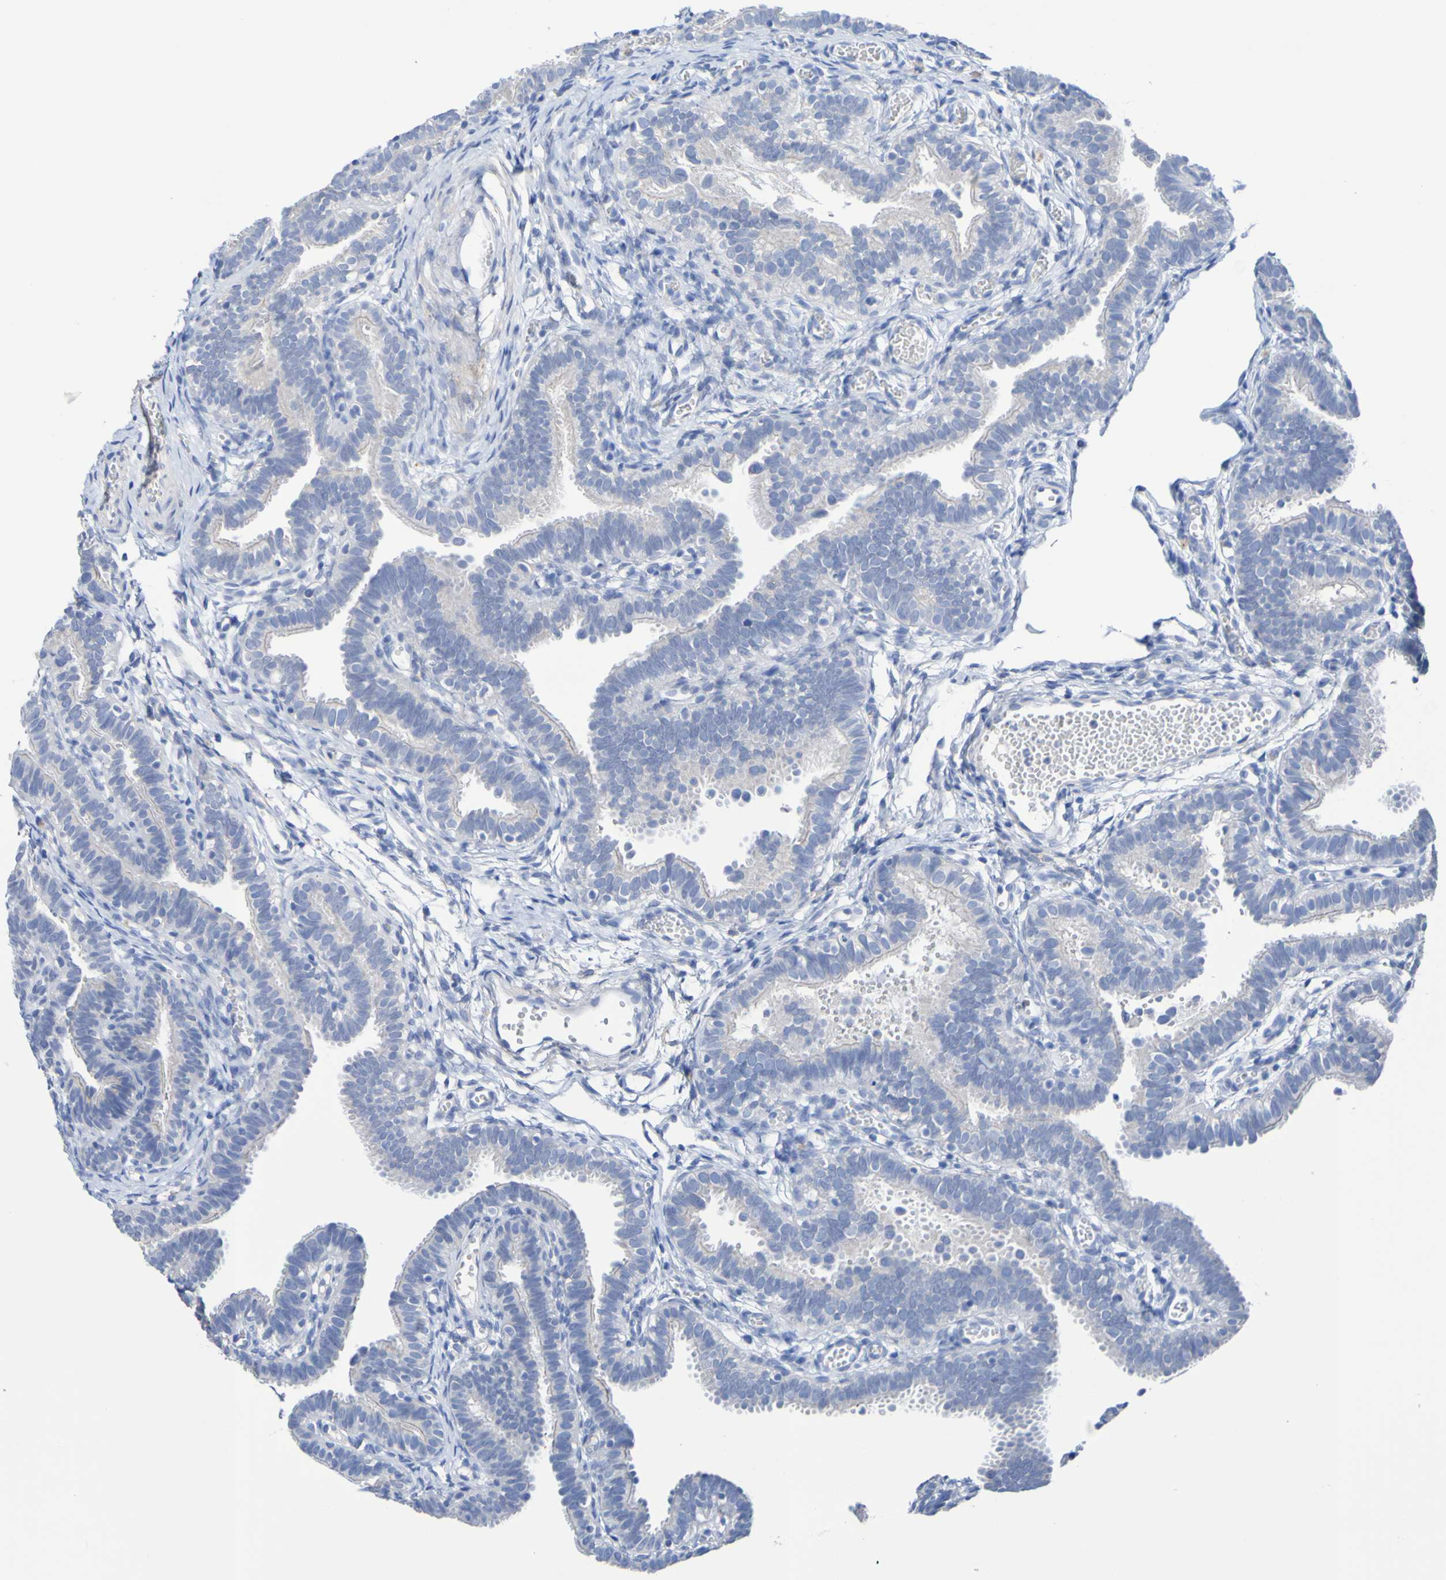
{"staining": {"intensity": "negative", "quantity": "none", "location": "none"}, "tissue": "fallopian tube", "cell_type": "Glandular cells", "image_type": "normal", "snomed": [{"axis": "morphology", "description": "Normal tissue, NOS"}, {"axis": "topography", "description": "Fallopian tube"}, {"axis": "topography", "description": "Placenta"}], "caption": "Immunohistochemistry (IHC) of unremarkable human fallopian tube exhibits no expression in glandular cells.", "gene": "SGCB", "patient": {"sex": "female", "age": 34}}